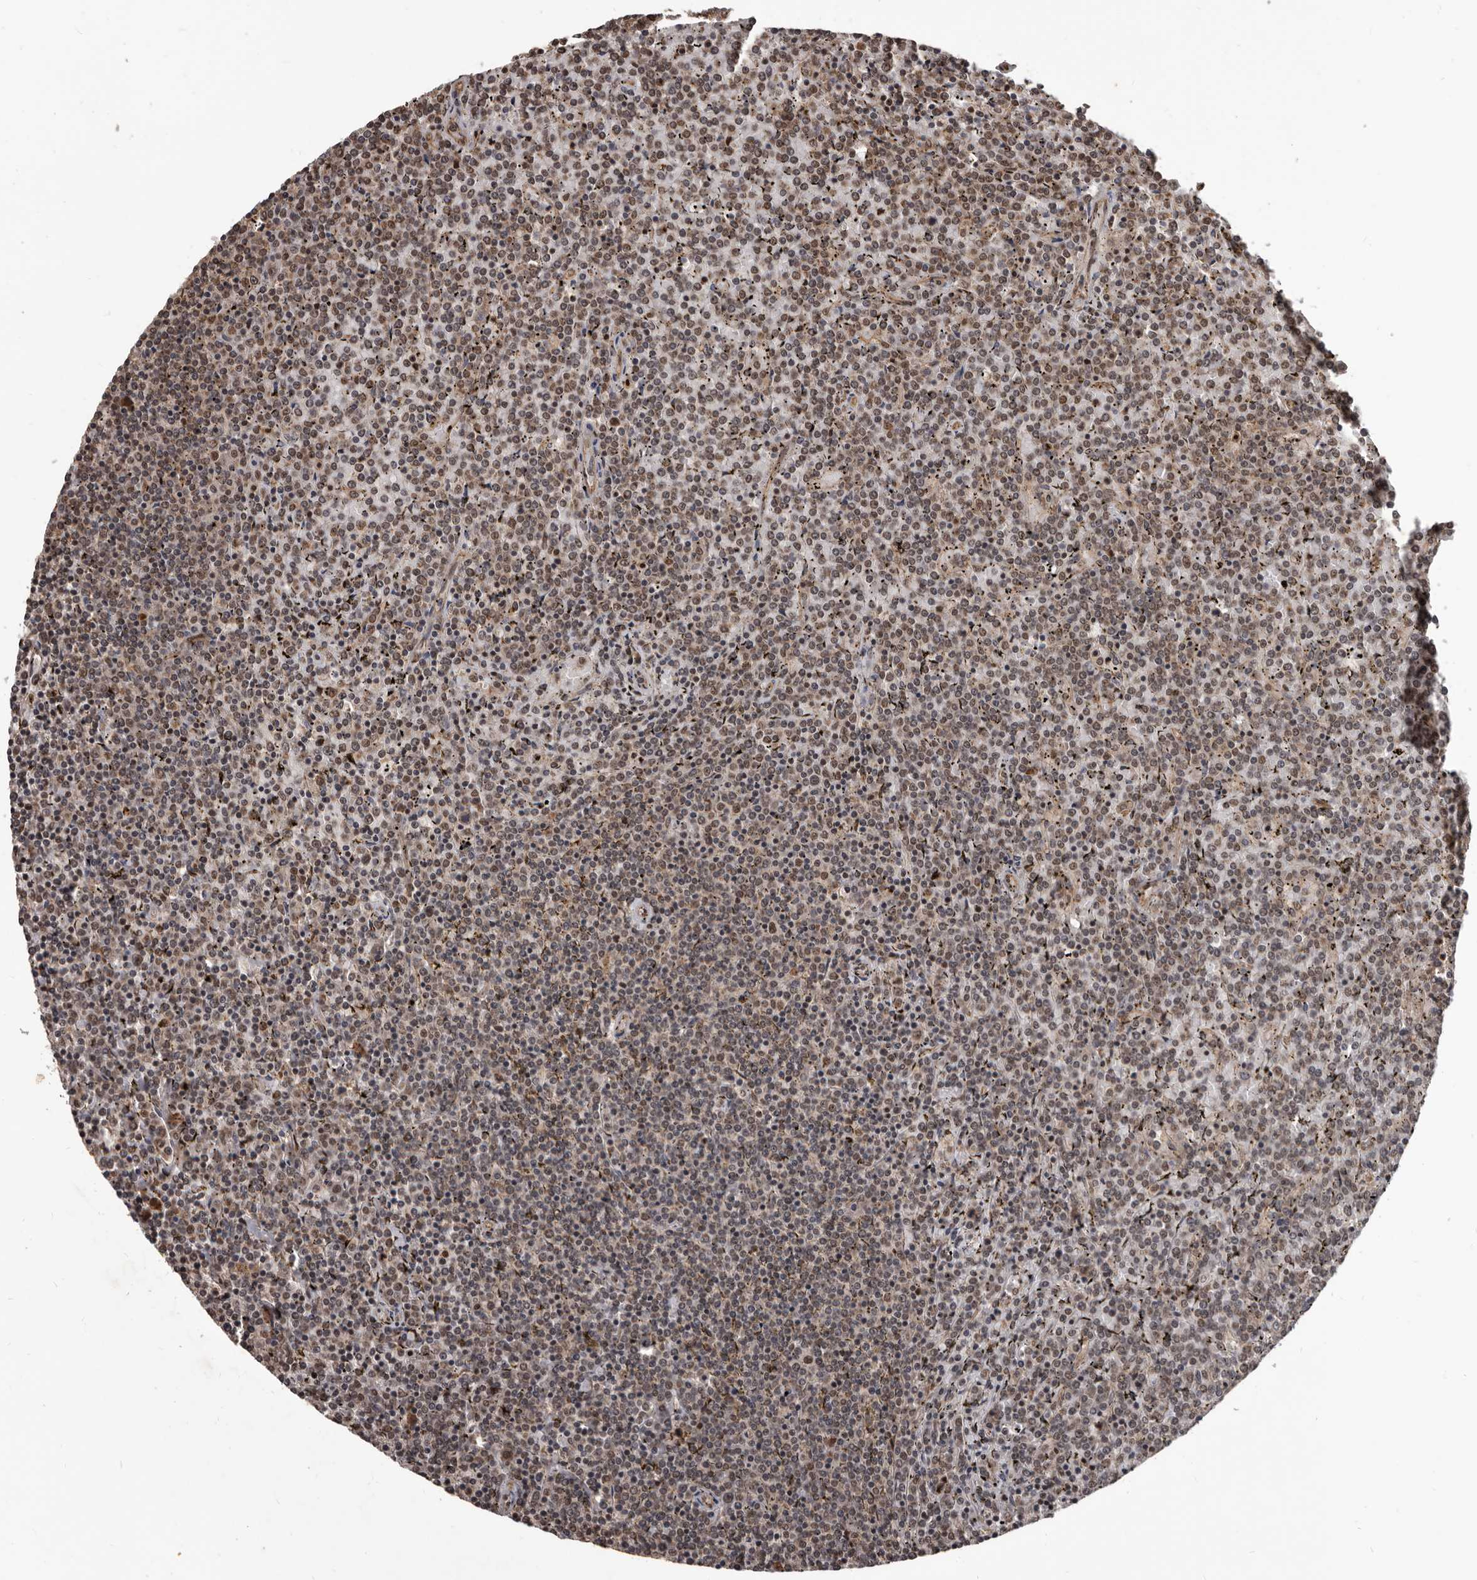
{"staining": {"intensity": "moderate", "quantity": "25%-75%", "location": "nuclear"}, "tissue": "lymphoma", "cell_type": "Tumor cells", "image_type": "cancer", "snomed": [{"axis": "morphology", "description": "Malignant lymphoma, non-Hodgkin's type, Low grade"}, {"axis": "topography", "description": "Spleen"}], "caption": "The immunohistochemical stain shows moderate nuclear positivity in tumor cells of malignant lymphoma, non-Hodgkin's type (low-grade) tissue. The protein of interest is stained brown, and the nuclei are stained in blue (DAB IHC with brightfield microscopy, high magnification).", "gene": "AHR", "patient": {"sex": "female", "age": 19}}